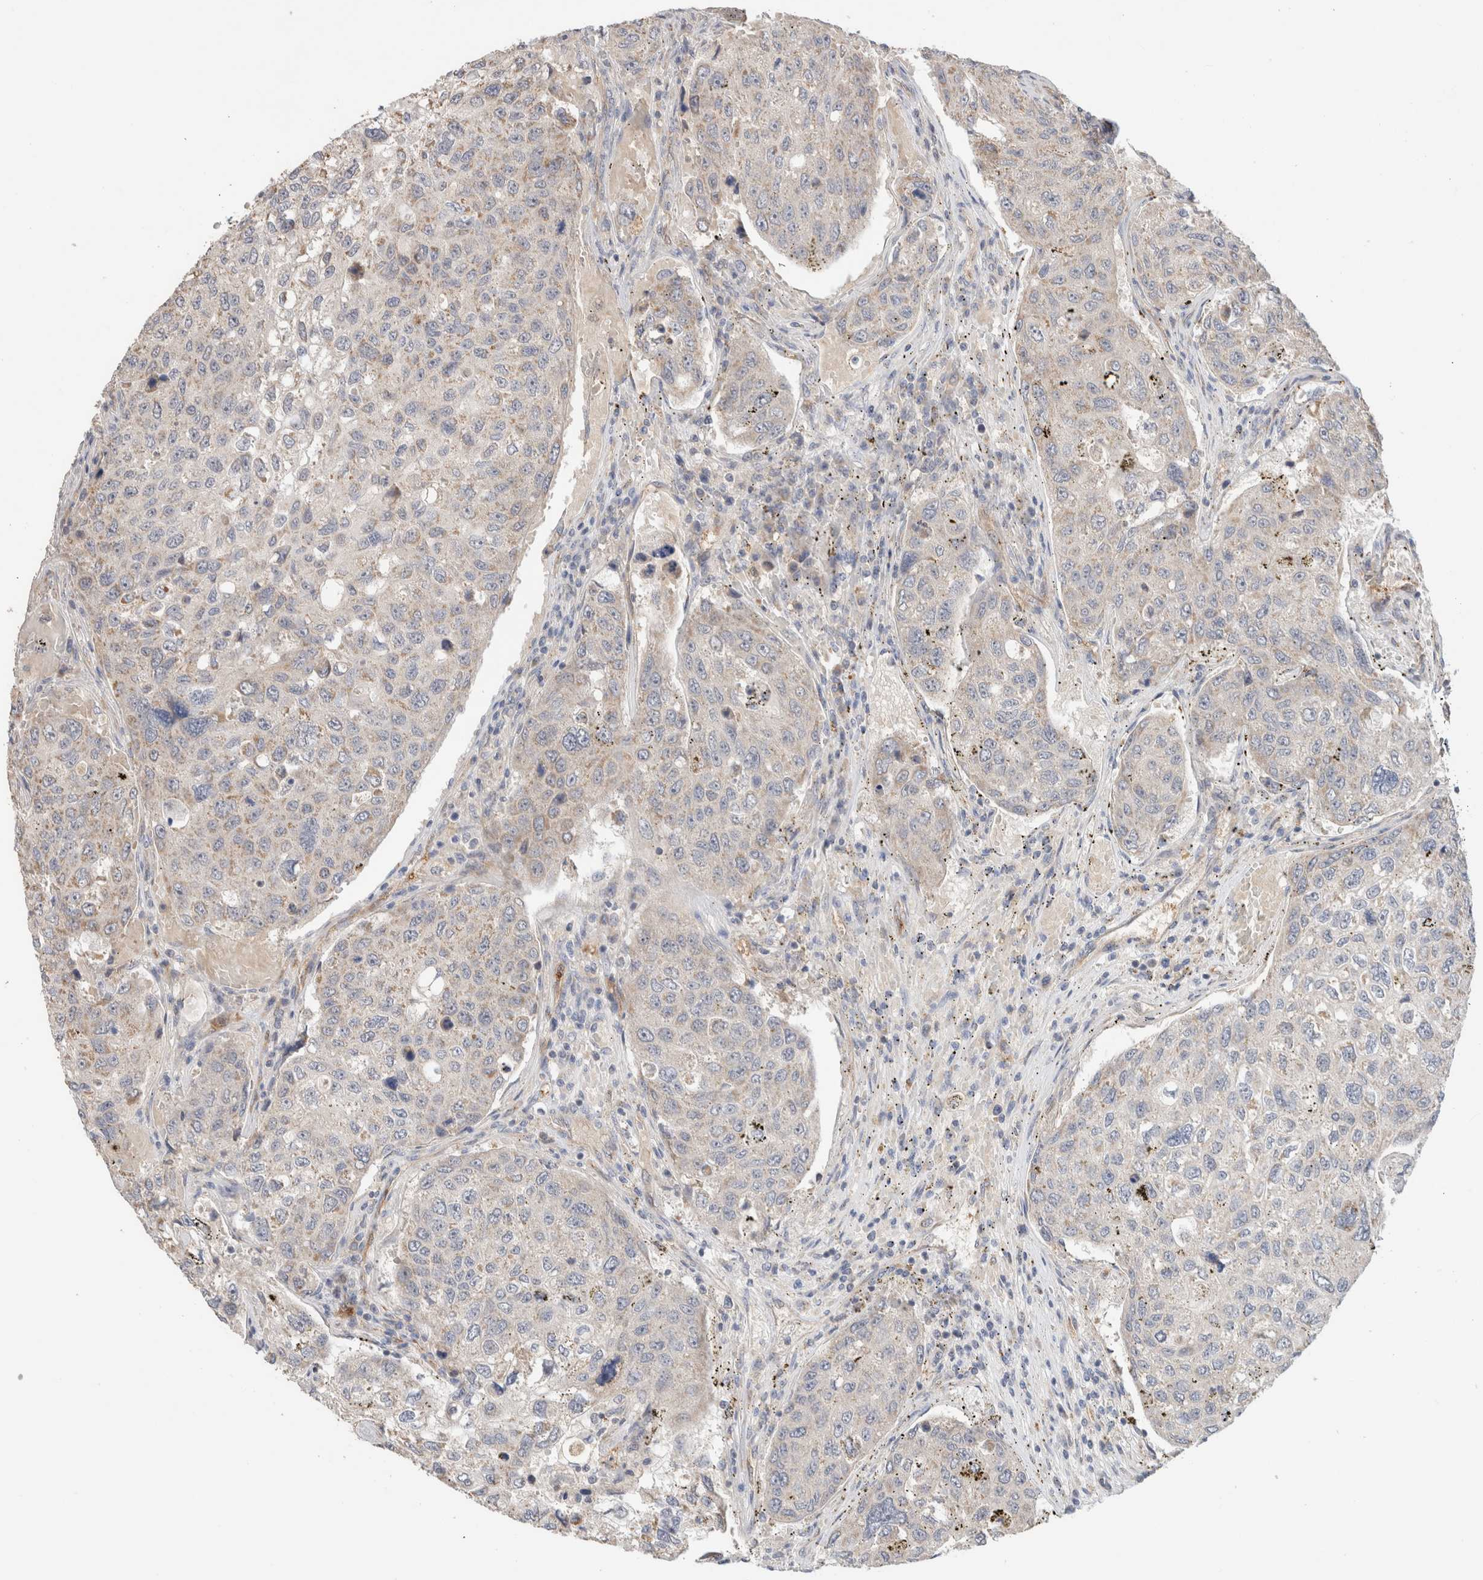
{"staining": {"intensity": "negative", "quantity": "none", "location": "none"}, "tissue": "urothelial cancer", "cell_type": "Tumor cells", "image_type": "cancer", "snomed": [{"axis": "morphology", "description": "Urothelial carcinoma, High grade"}, {"axis": "topography", "description": "Lymph node"}, {"axis": "topography", "description": "Urinary bladder"}], "caption": "The immunohistochemistry (IHC) image has no significant expression in tumor cells of urothelial carcinoma (high-grade) tissue. Brightfield microscopy of immunohistochemistry (IHC) stained with DAB (3,3'-diaminobenzidine) (brown) and hematoxylin (blue), captured at high magnification.", "gene": "CA13", "patient": {"sex": "male", "age": 51}}